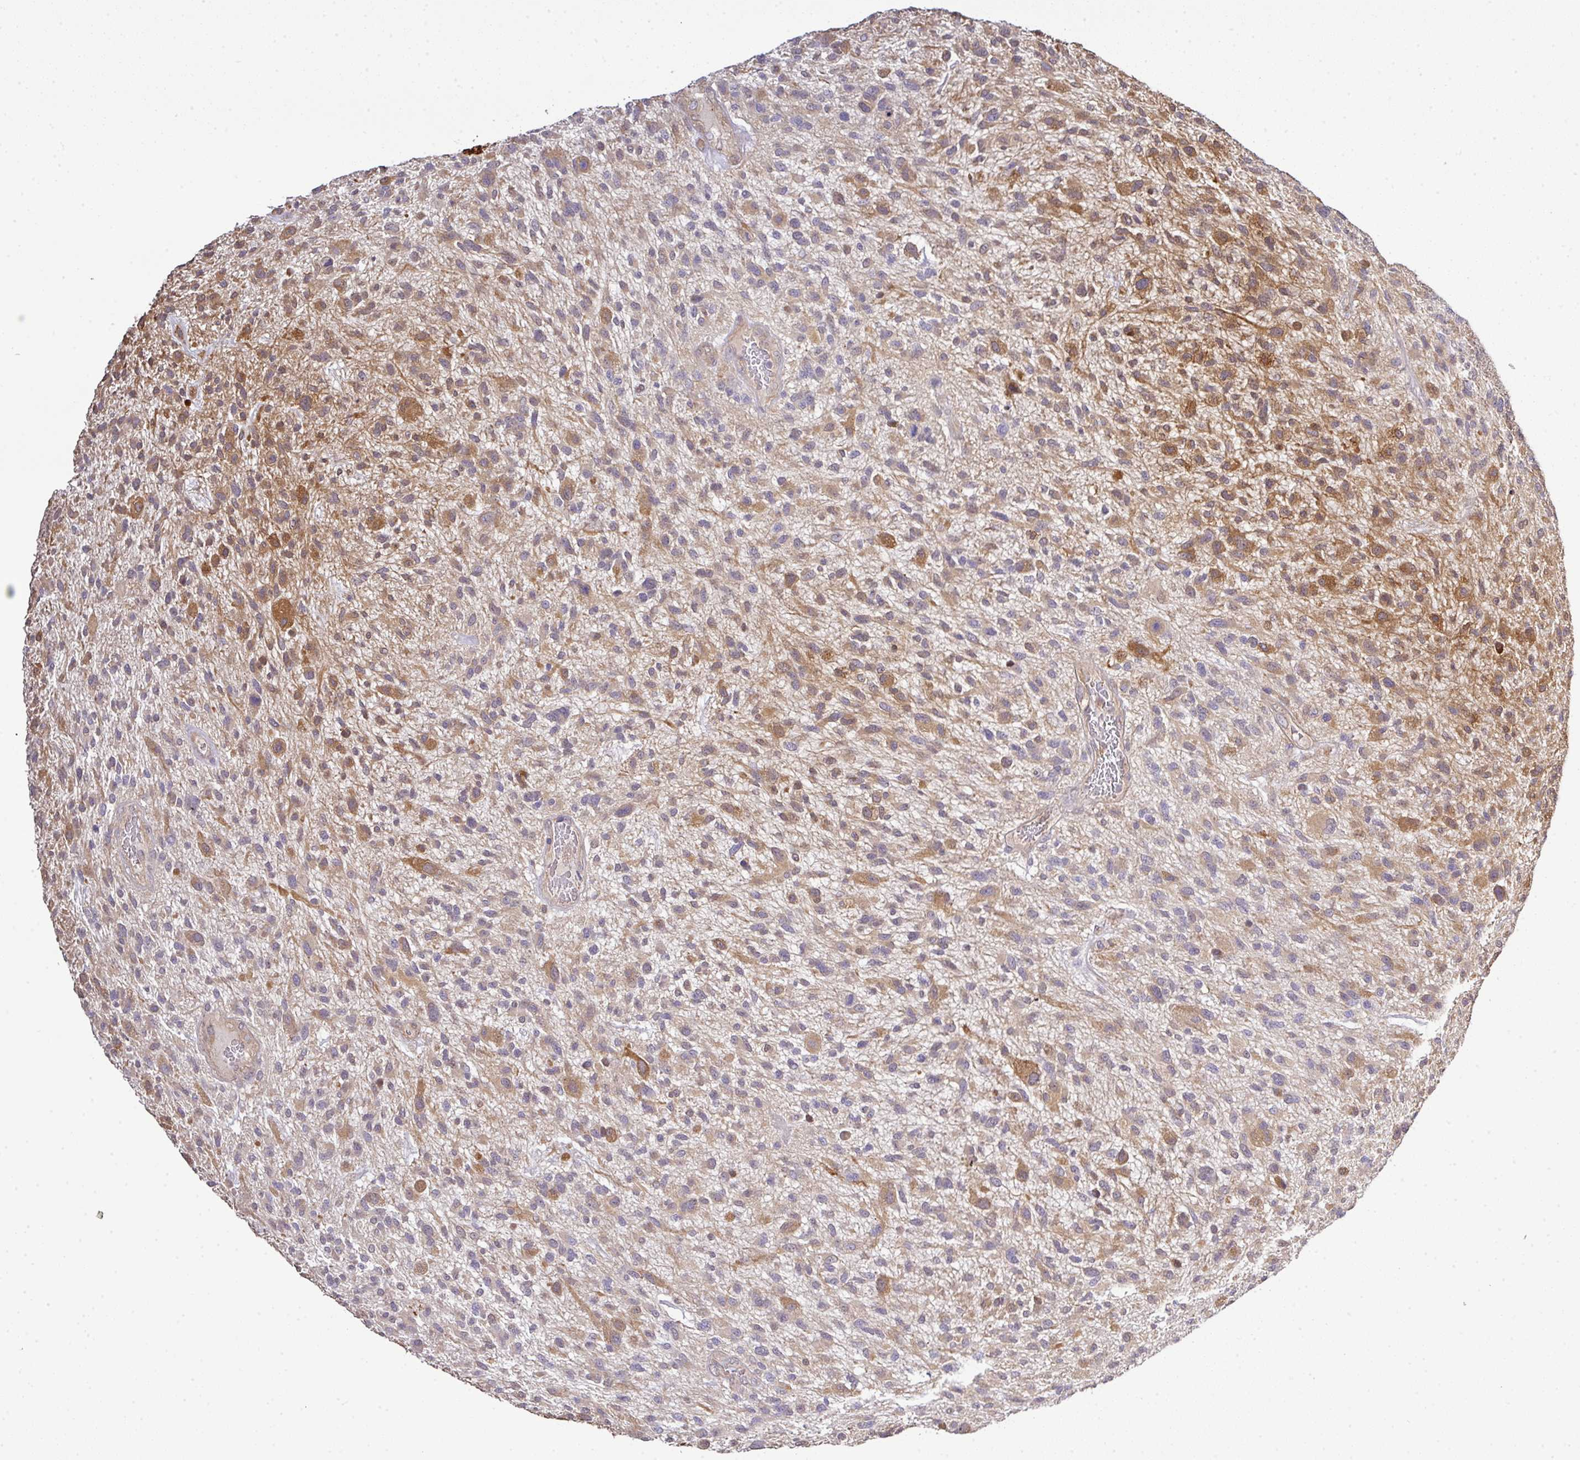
{"staining": {"intensity": "moderate", "quantity": "25%-75%", "location": "cytoplasmic/membranous"}, "tissue": "glioma", "cell_type": "Tumor cells", "image_type": "cancer", "snomed": [{"axis": "morphology", "description": "Glioma, malignant, High grade"}, {"axis": "topography", "description": "Brain"}], "caption": "Moderate cytoplasmic/membranous staining for a protein is seen in about 25%-75% of tumor cells of glioma using IHC.", "gene": "TMEM107", "patient": {"sex": "male", "age": 47}}